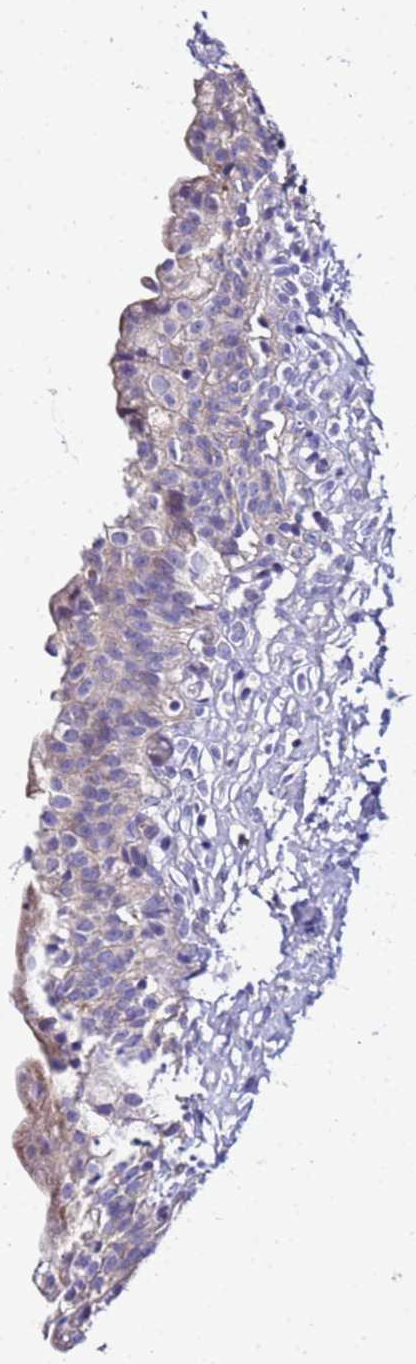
{"staining": {"intensity": "weak", "quantity": "25%-75%", "location": "cytoplasmic/membranous"}, "tissue": "urinary bladder", "cell_type": "Urothelial cells", "image_type": "normal", "snomed": [{"axis": "morphology", "description": "Normal tissue, NOS"}, {"axis": "topography", "description": "Urinary bladder"}], "caption": "Urinary bladder stained with IHC reveals weak cytoplasmic/membranous staining in about 25%-75% of urothelial cells. The staining was performed using DAB (3,3'-diaminobenzidine) to visualize the protein expression in brown, while the nuclei were stained in blue with hematoxylin (Magnification: 20x).", "gene": "COX14", "patient": {"sex": "male", "age": 55}}